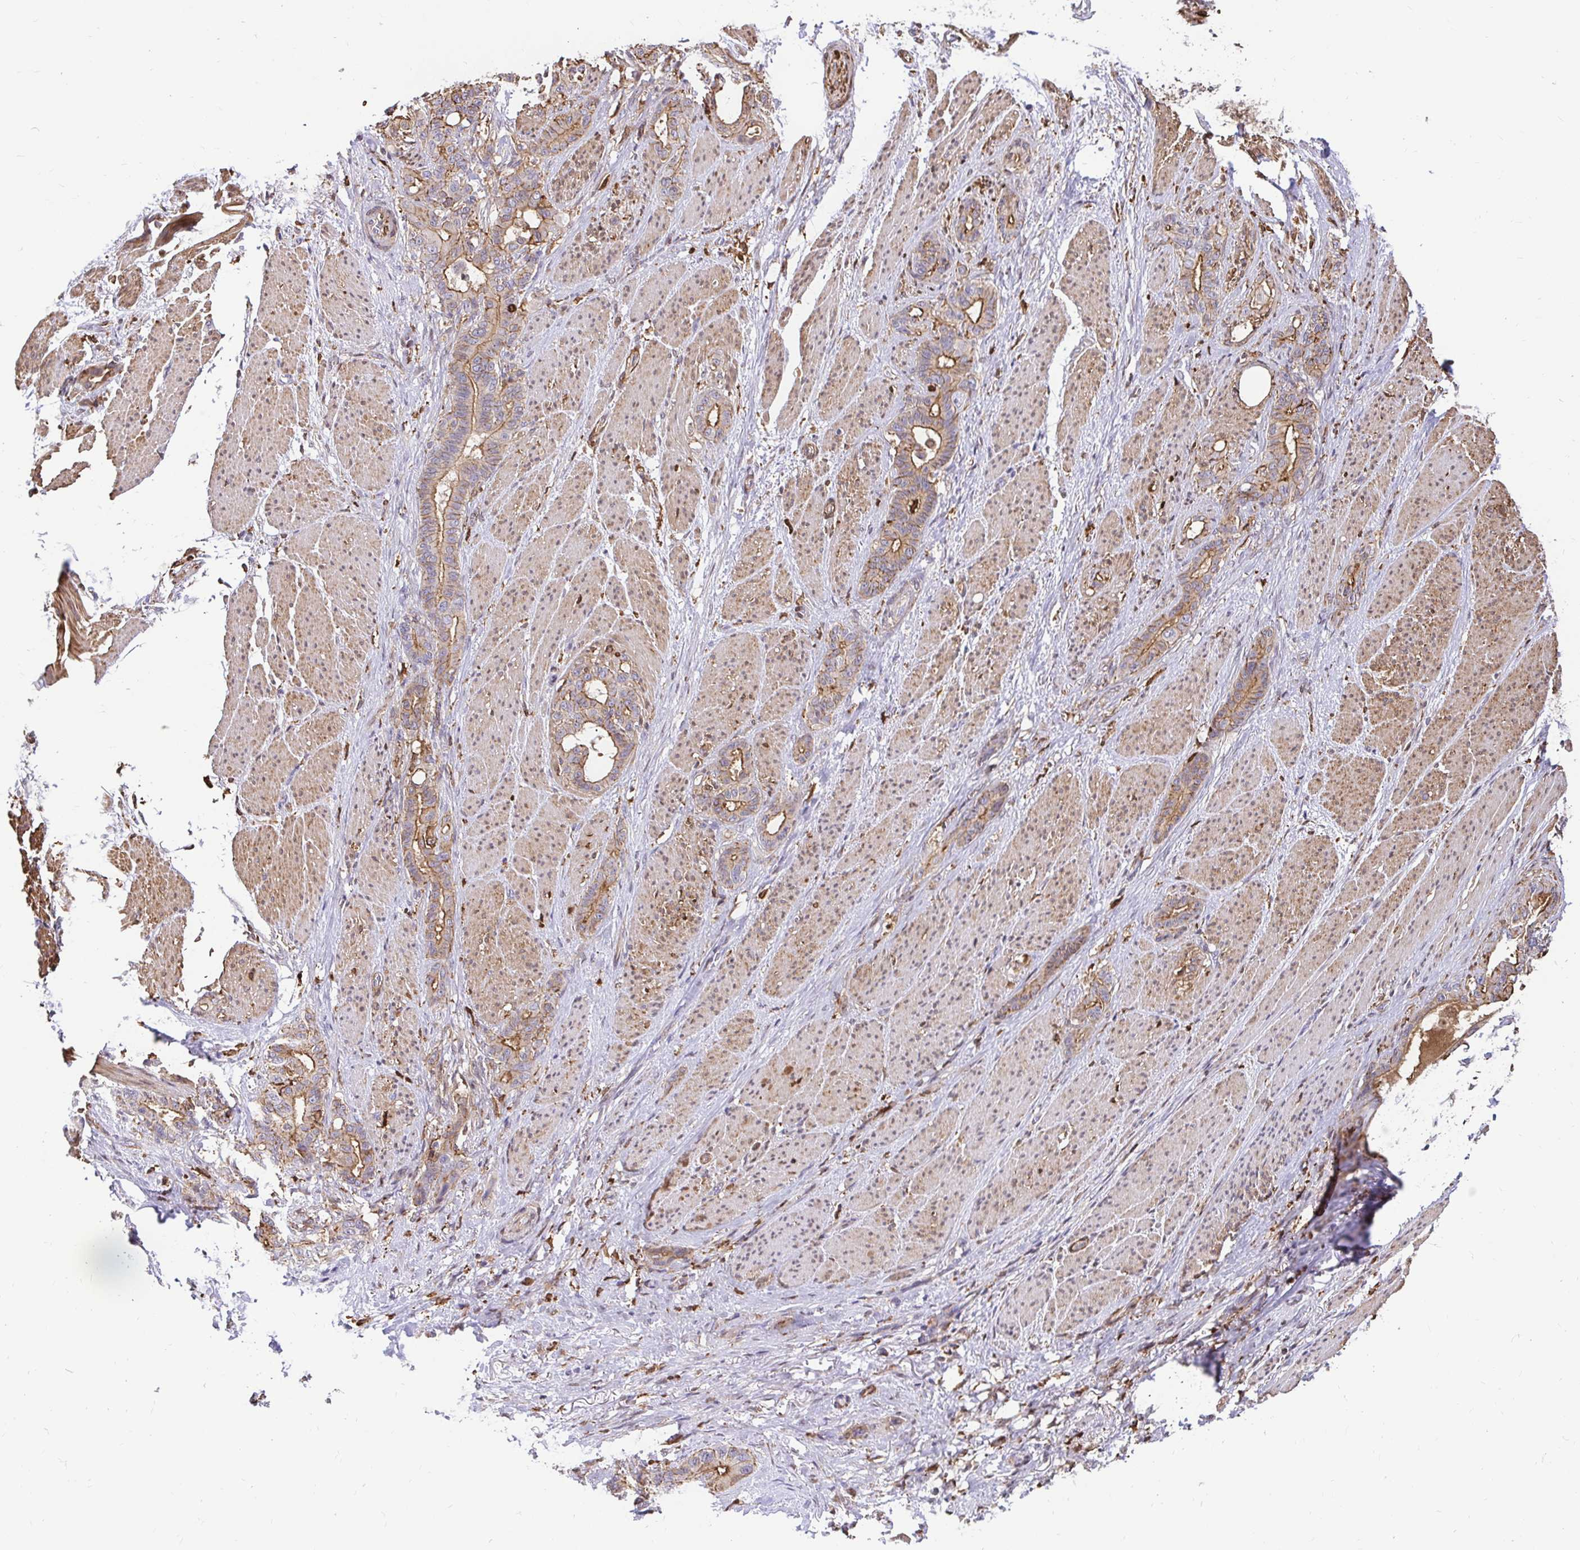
{"staining": {"intensity": "moderate", "quantity": ">75%", "location": "cytoplasmic/membranous"}, "tissue": "stomach cancer", "cell_type": "Tumor cells", "image_type": "cancer", "snomed": [{"axis": "morphology", "description": "Normal tissue, NOS"}, {"axis": "morphology", "description": "Adenocarcinoma, NOS"}, {"axis": "topography", "description": "Esophagus"}, {"axis": "topography", "description": "Stomach, upper"}], "caption": "The immunohistochemical stain shows moderate cytoplasmic/membranous positivity in tumor cells of adenocarcinoma (stomach) tissue.", "gene": "GSN", "patient": {"sex": "male", "age": 62}}